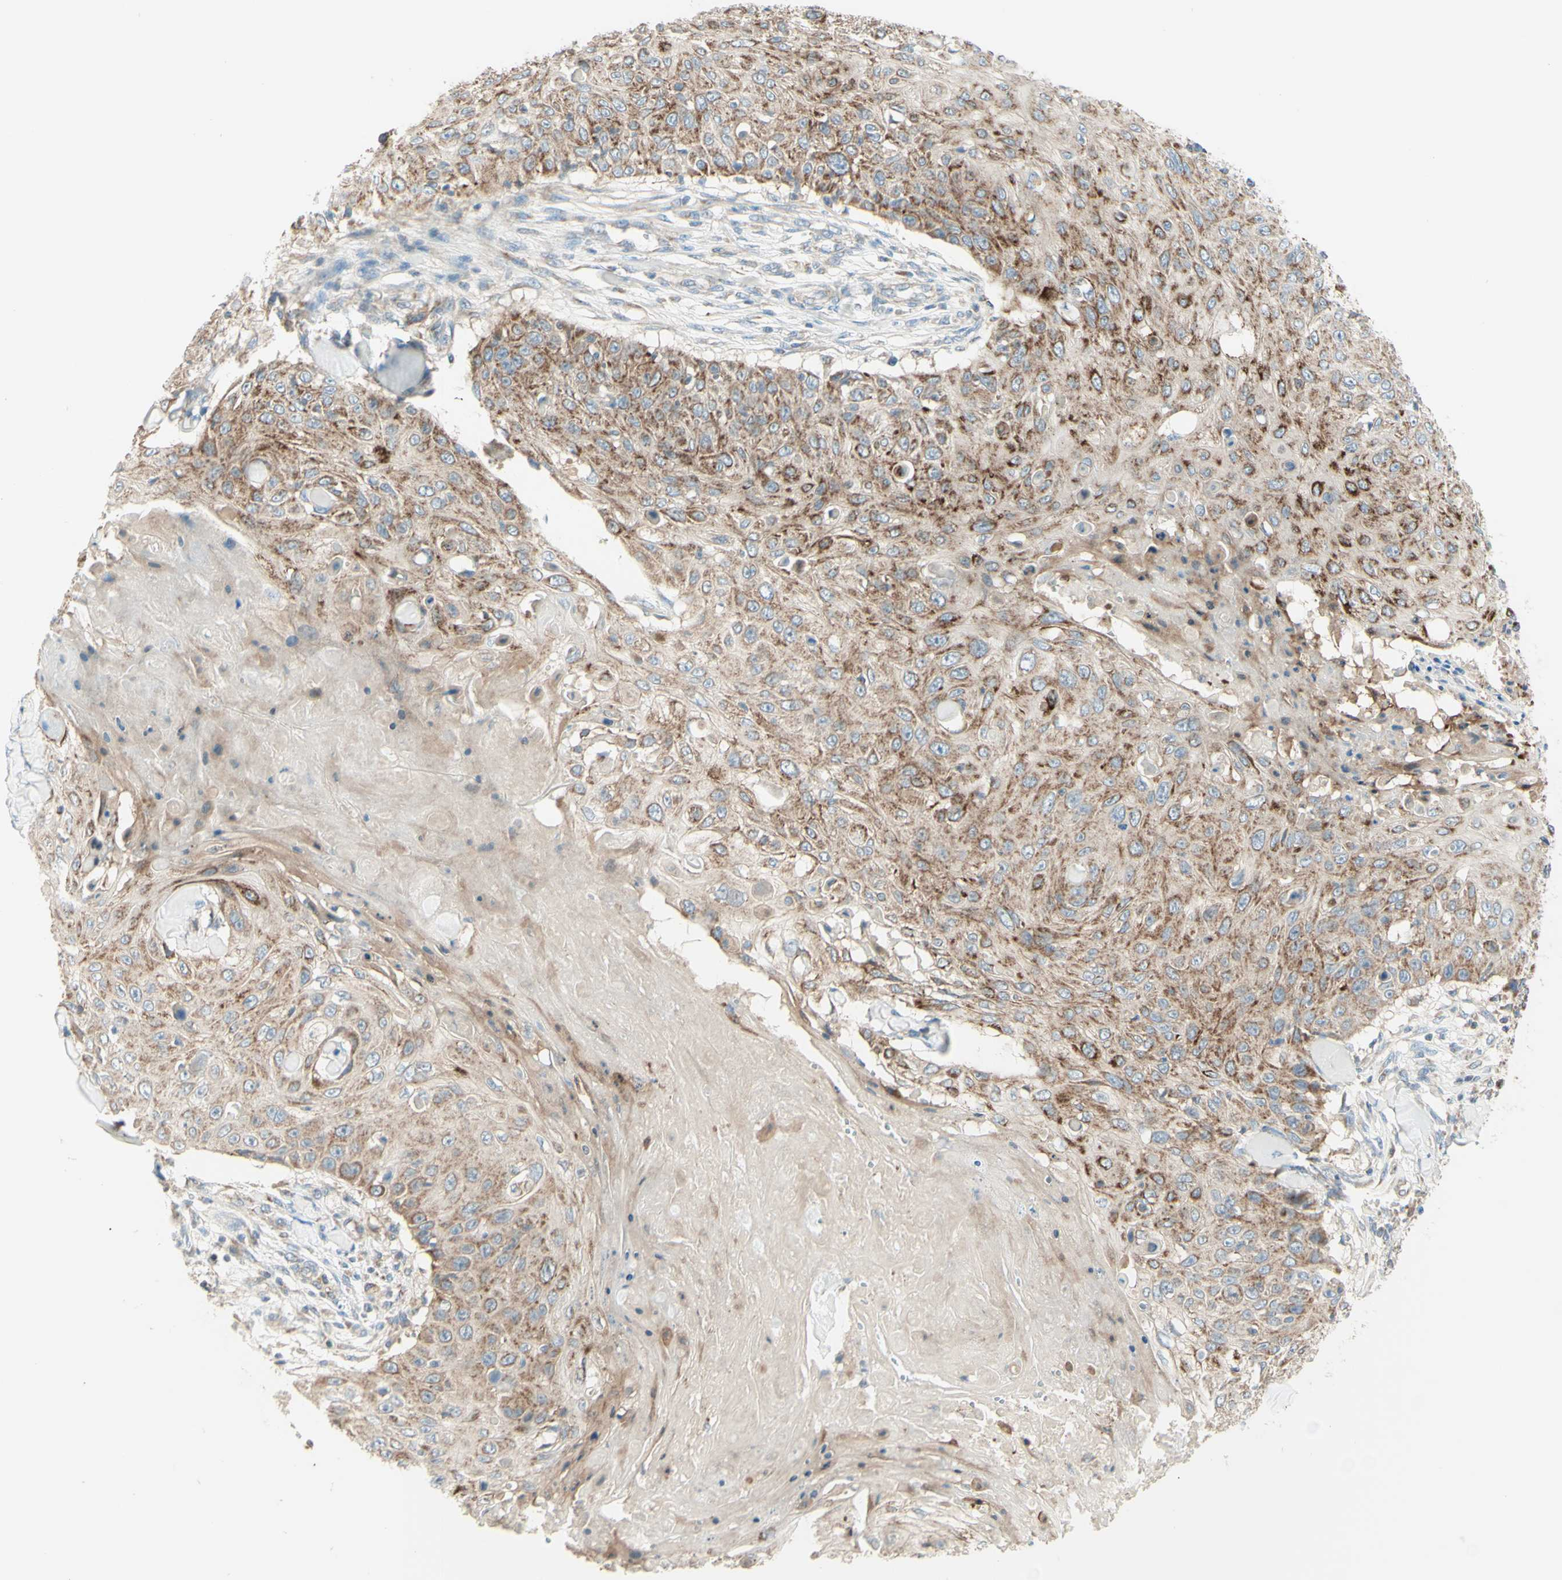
{"staining": {"intensity": "moderate", "quantity": ">75%", "location": "cytoplasmic/membranous"}, "tissue": "skin cancer", "cell_type": "Tumor cells", "image_type": "cancer", "snomed": [{"axis": "morphology", "description": "Squamous cell carcinoma, NOS"}, {"axis": "topography", "description": "Skin"}], "caption": "Immunohistochemistry (IHC) image of neoplastic tissue: human squamous cell carcinoma (skin) stained using IHC shows medium levels of moderate protein expression localized specifically in the cytoplasmic/membranous of tumor cells, appearing as a cytoplasmic/membranous brown color.", "gene": "ARMC10", "patient": {"sex": "male", "age": 86}}